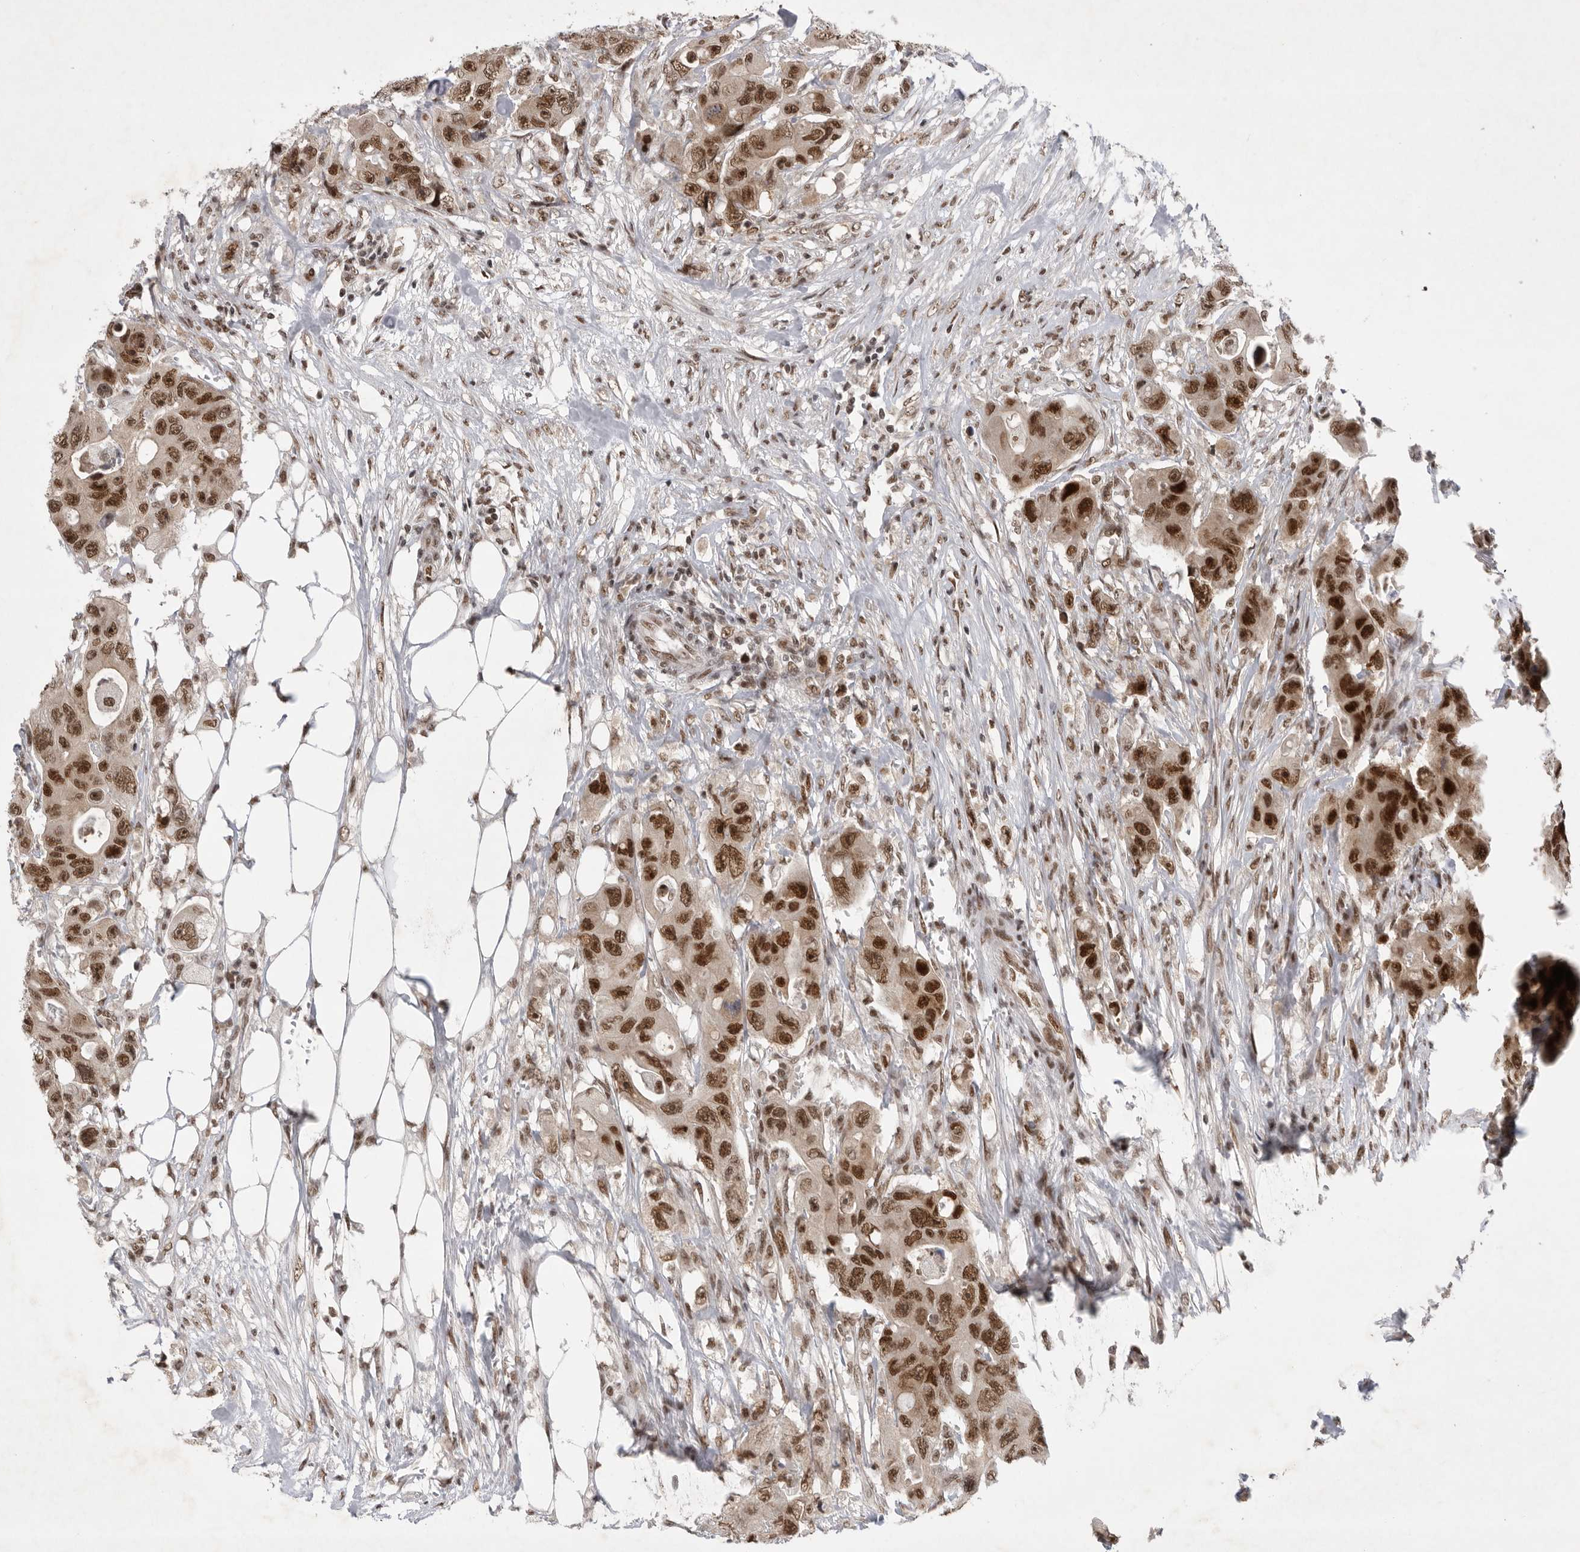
{"staining": {"intensity": "strong", "quantity": ">75%", "location": "nuclear"}, "tissue": "colorectal cancer", "cell_type": "Tumor cells", "image_type": "cancer", "snomed": [{"axis": "morphology", "description": "Adenocarcinoma, NOS"}, {"axis": "topography", "description": "Colon"}], "caption": "Adenocarcinoma (colorectal) stained with a brown dye displays strong nuclear positive positivity in about >75% of tumor cells.", "gene": "ZNF830", "patient": {"sex": "female", "age": 46}}